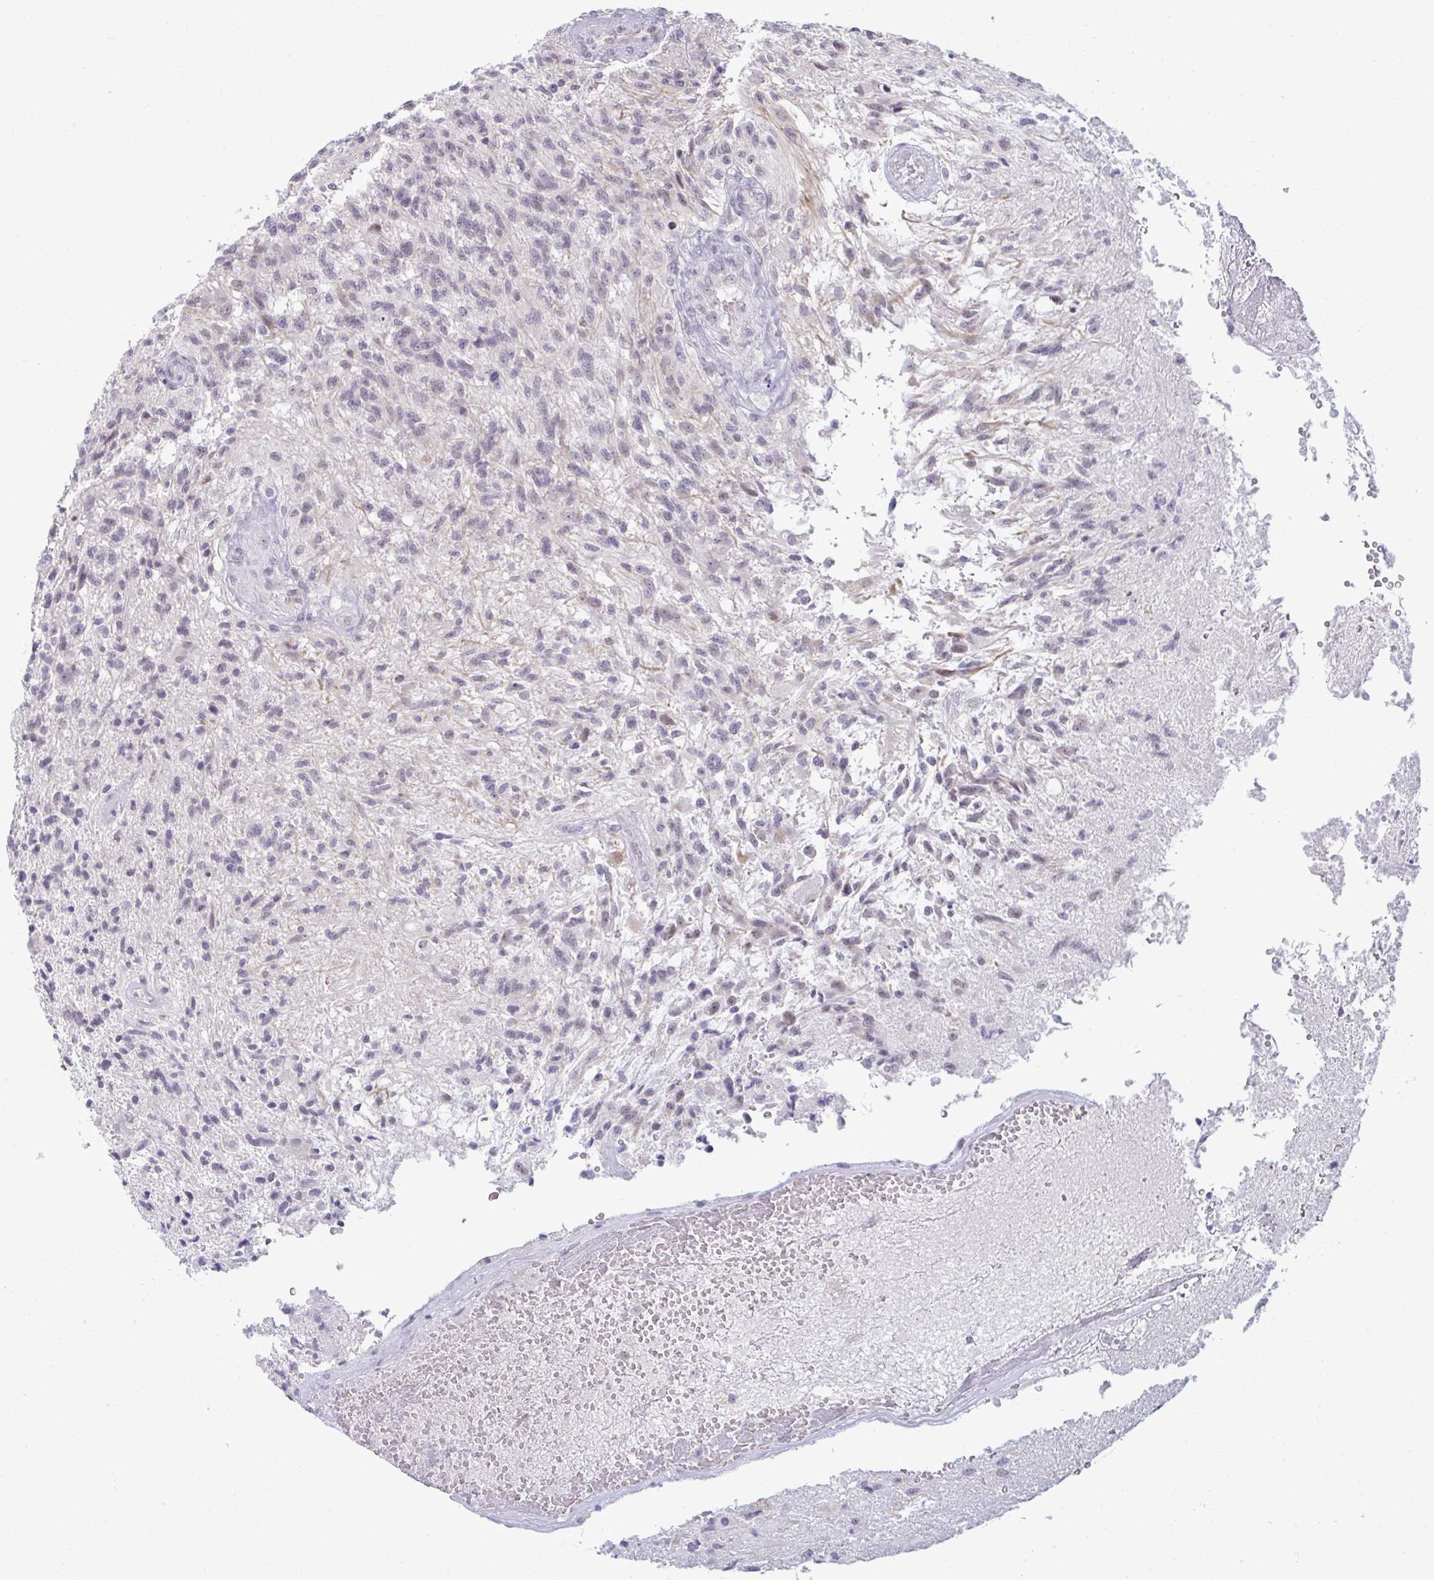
{"staining": {"intensity": "negative", "quantity": "none", "location": "none"}, "tissue": "glioma", "cell_type": "Tumor cells", "image_type": "cancer", "snomed": [{"axis": "morphology", "description": "Glioma, malignant, High grade"}, {"axis": "topography", "description": "Brain"}], "caption": "This is an immunohistochemistry histopathology image of human malignant high-grade glioma. There is no expression in tumor cells.", "gene": "RNASEH1", "patient": {"sex": "male", "age": 56}}